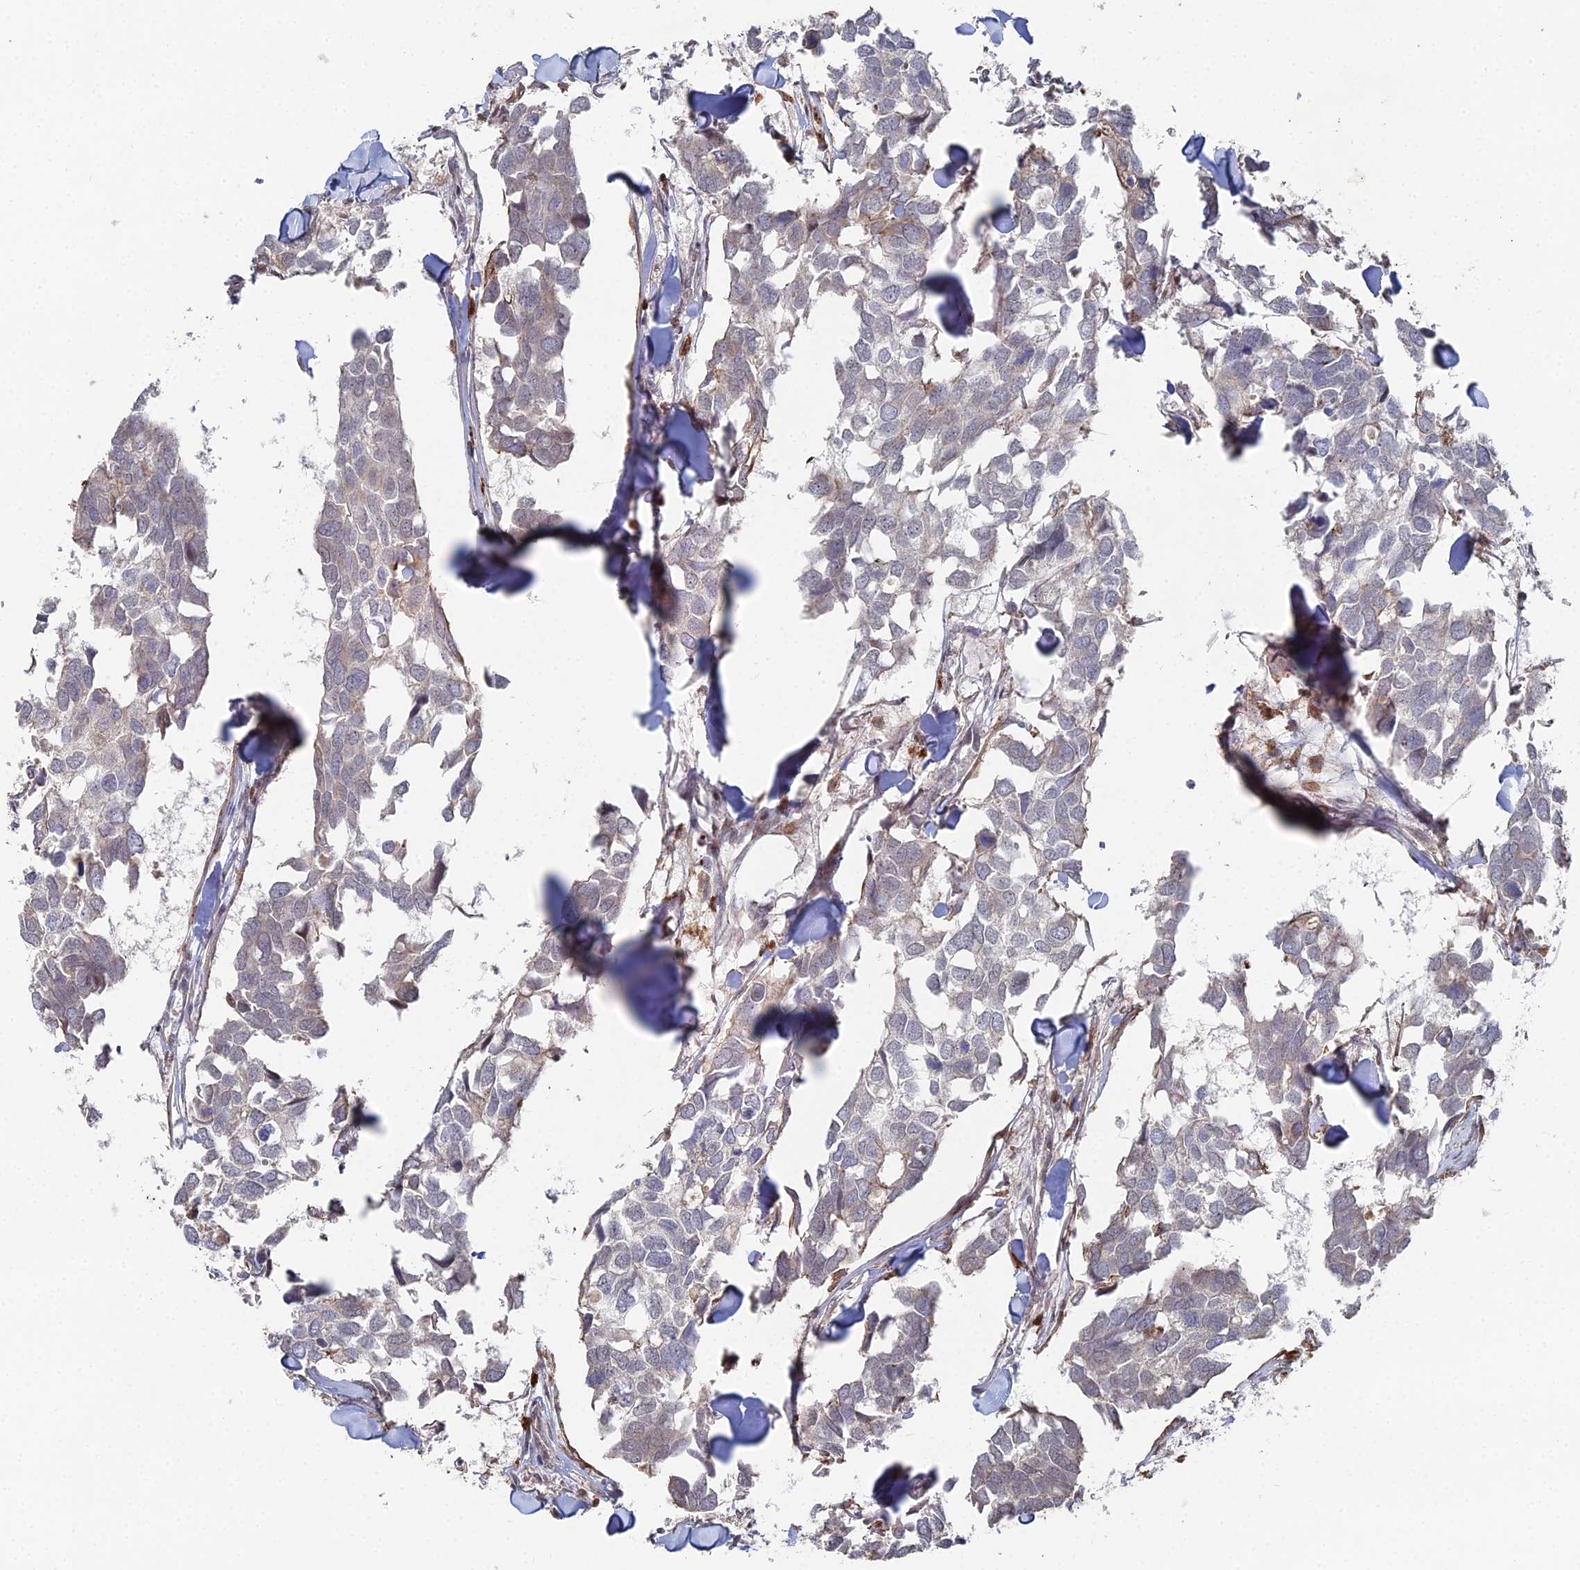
{"staining": {"intensity": "negative", "quantity": "none", "location": "none"}, "tissue": "breast cancer", "cell_type": "Tumor cells", "image_type": "cancer", "snomed": [{"axis": "morphology", "description": "Duct carcinoma"}, {"axis": "topography", "description": "Breast"}], "caption": "Image shows no significant protein staining in tumor cells of breast invasive ductal carcinoma.", "gene": "SGMS1", "patient": {"sex": "female", "age": 83}}